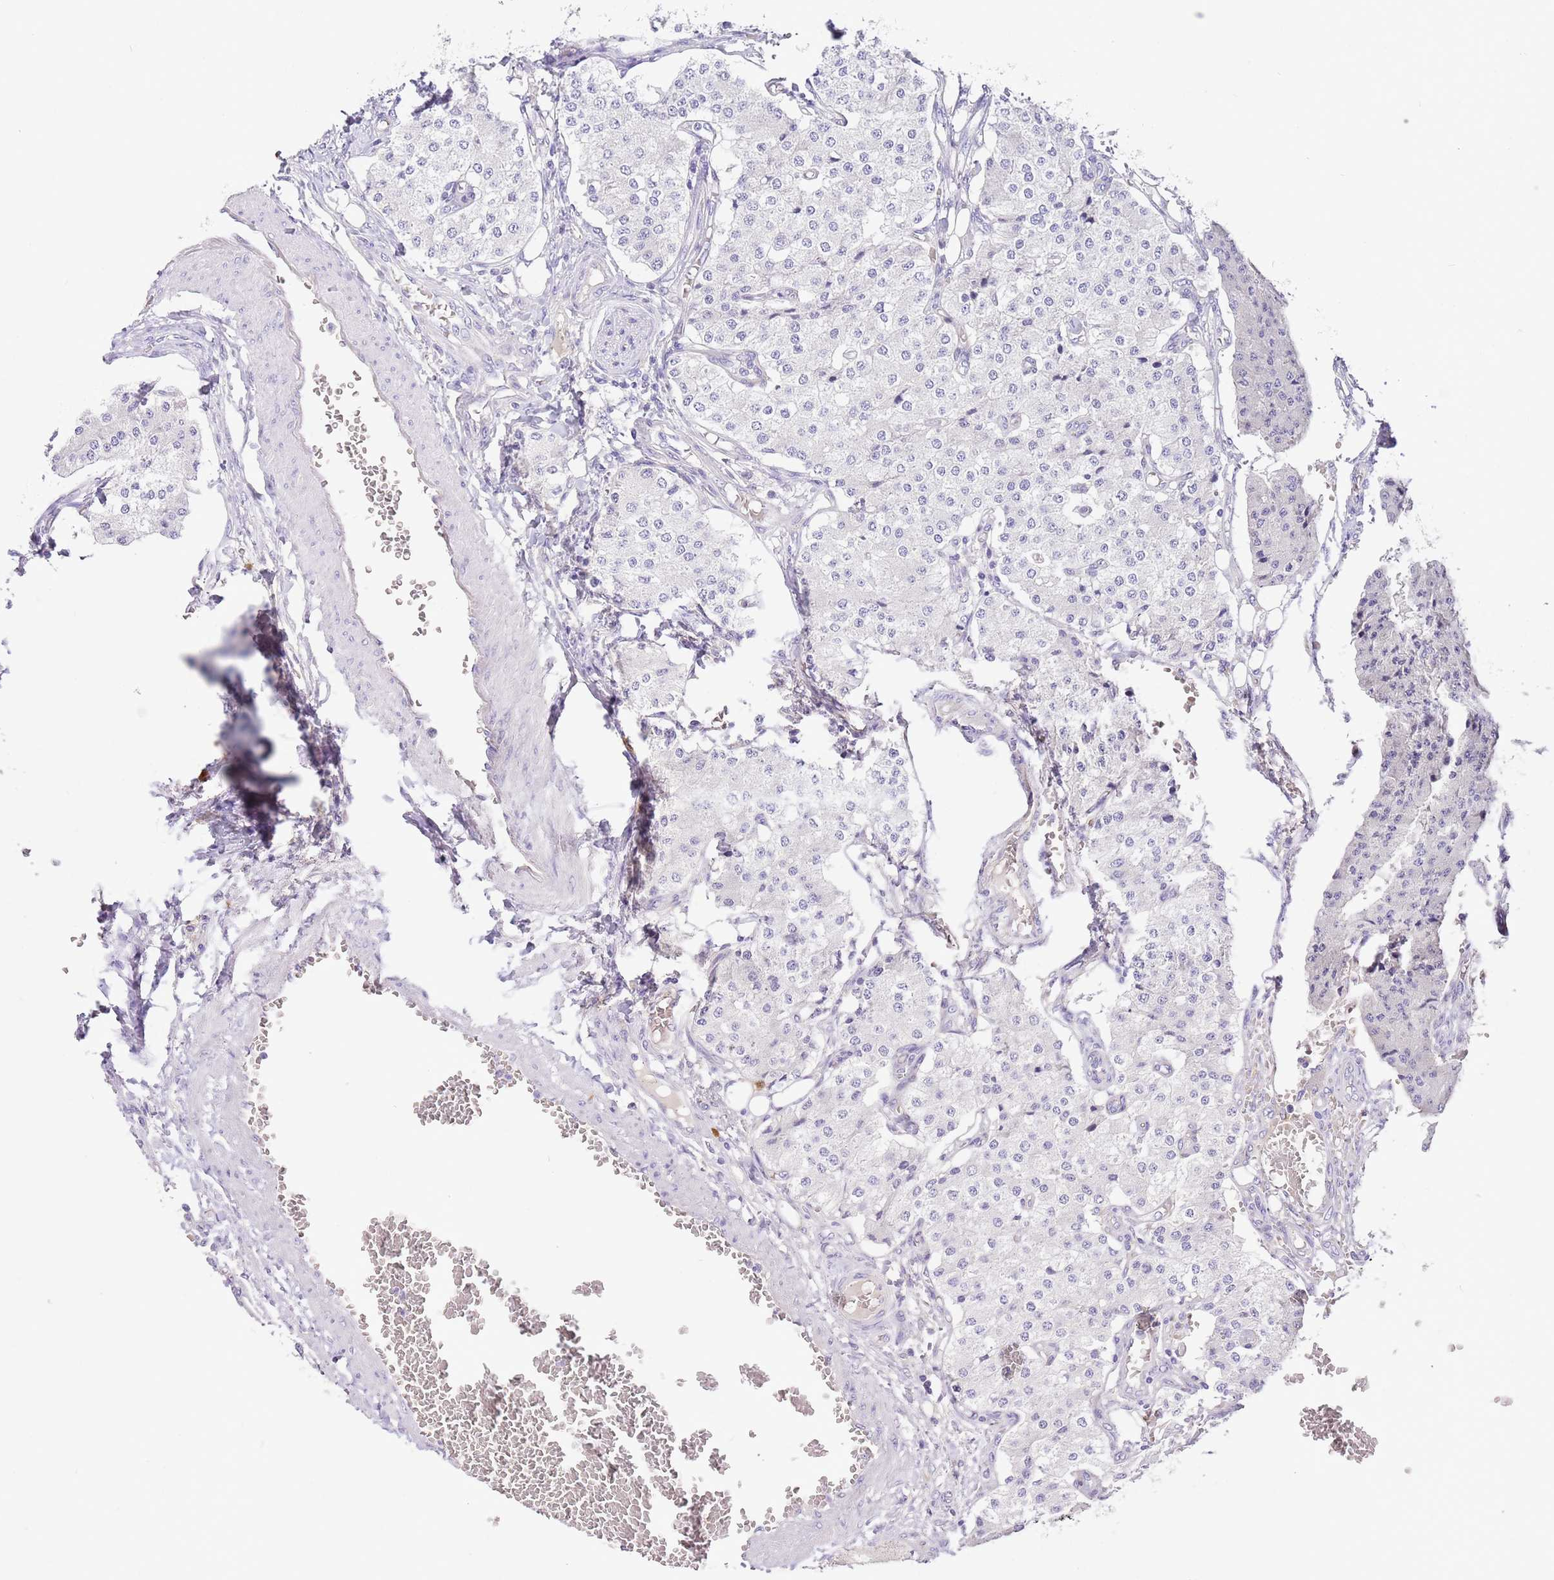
{"staining": {"intensity": "negative", "quantity": "none", "location": "none"}, "tissue": "carcinoid", "cell_type": "Tumor cells", "image_type": "cancer", "snomed": [{"axis": "morphology", "description": "Carcinoid, malignant, NOS"}, {"axis": "topography", "description": "Colon"}], "caption": "Tumor cells show no significant protein expression in carcinoid (malignant). (Immunohistochemistry, brightfield microscopy, high magnification).", "gene": "RFK", "patient": {"sex": "female", "age": 52}}